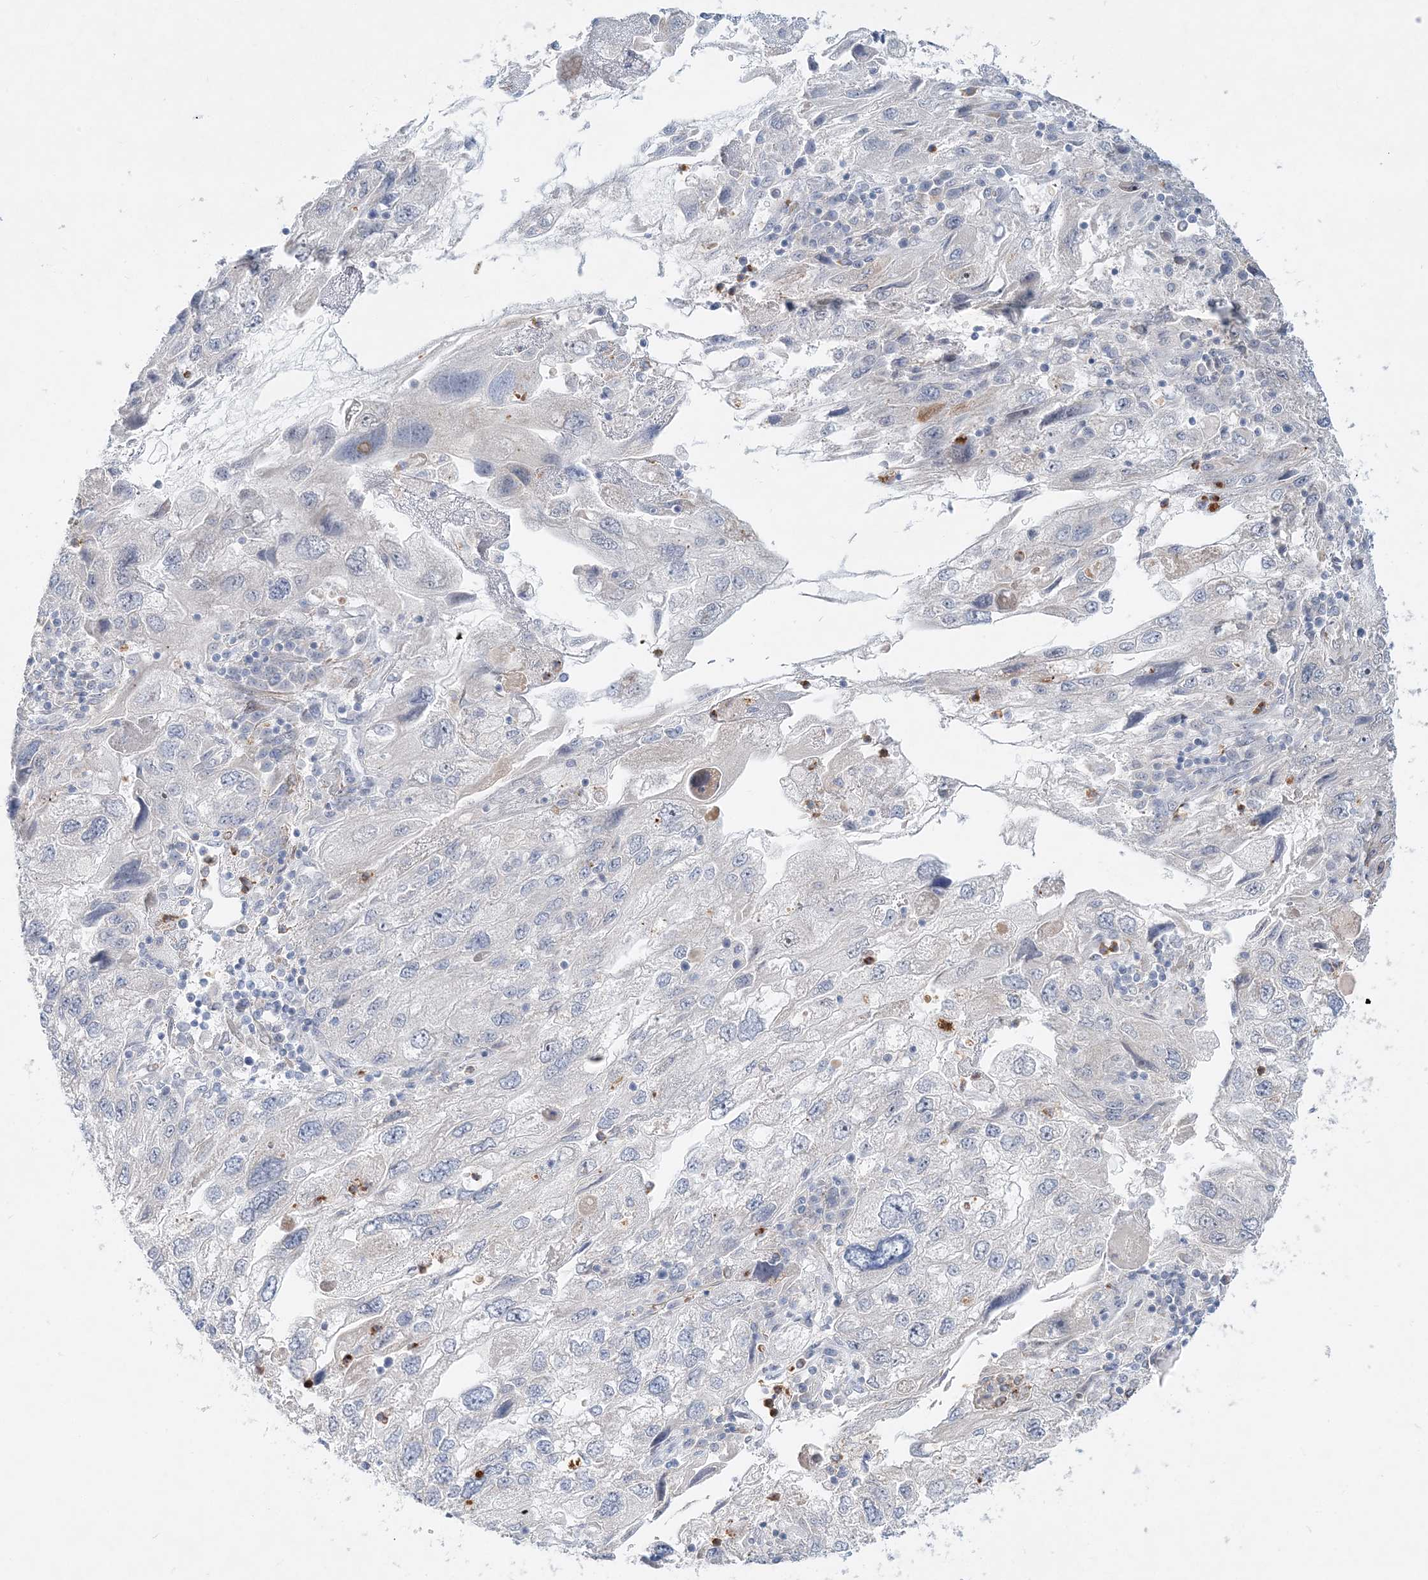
{"staining": {"intensity": "negative", "quantity": "none", "location": "none"}, "tissue": "endometrial cancer", "cell_type": "Tumor cells", "image_type": "cancer", "snomed": [{"axis": "morphology", "description": "Adenocarcinoma, NOS"}, {"axis": "topography", "description": "Endometrium"}], "caption": "This is an IHC image of adenocarcinoma (endometrial). There is no positivity in tumor cells.", "gene": "DNAH5", "patient": {"sex": "female", "age": 49}}